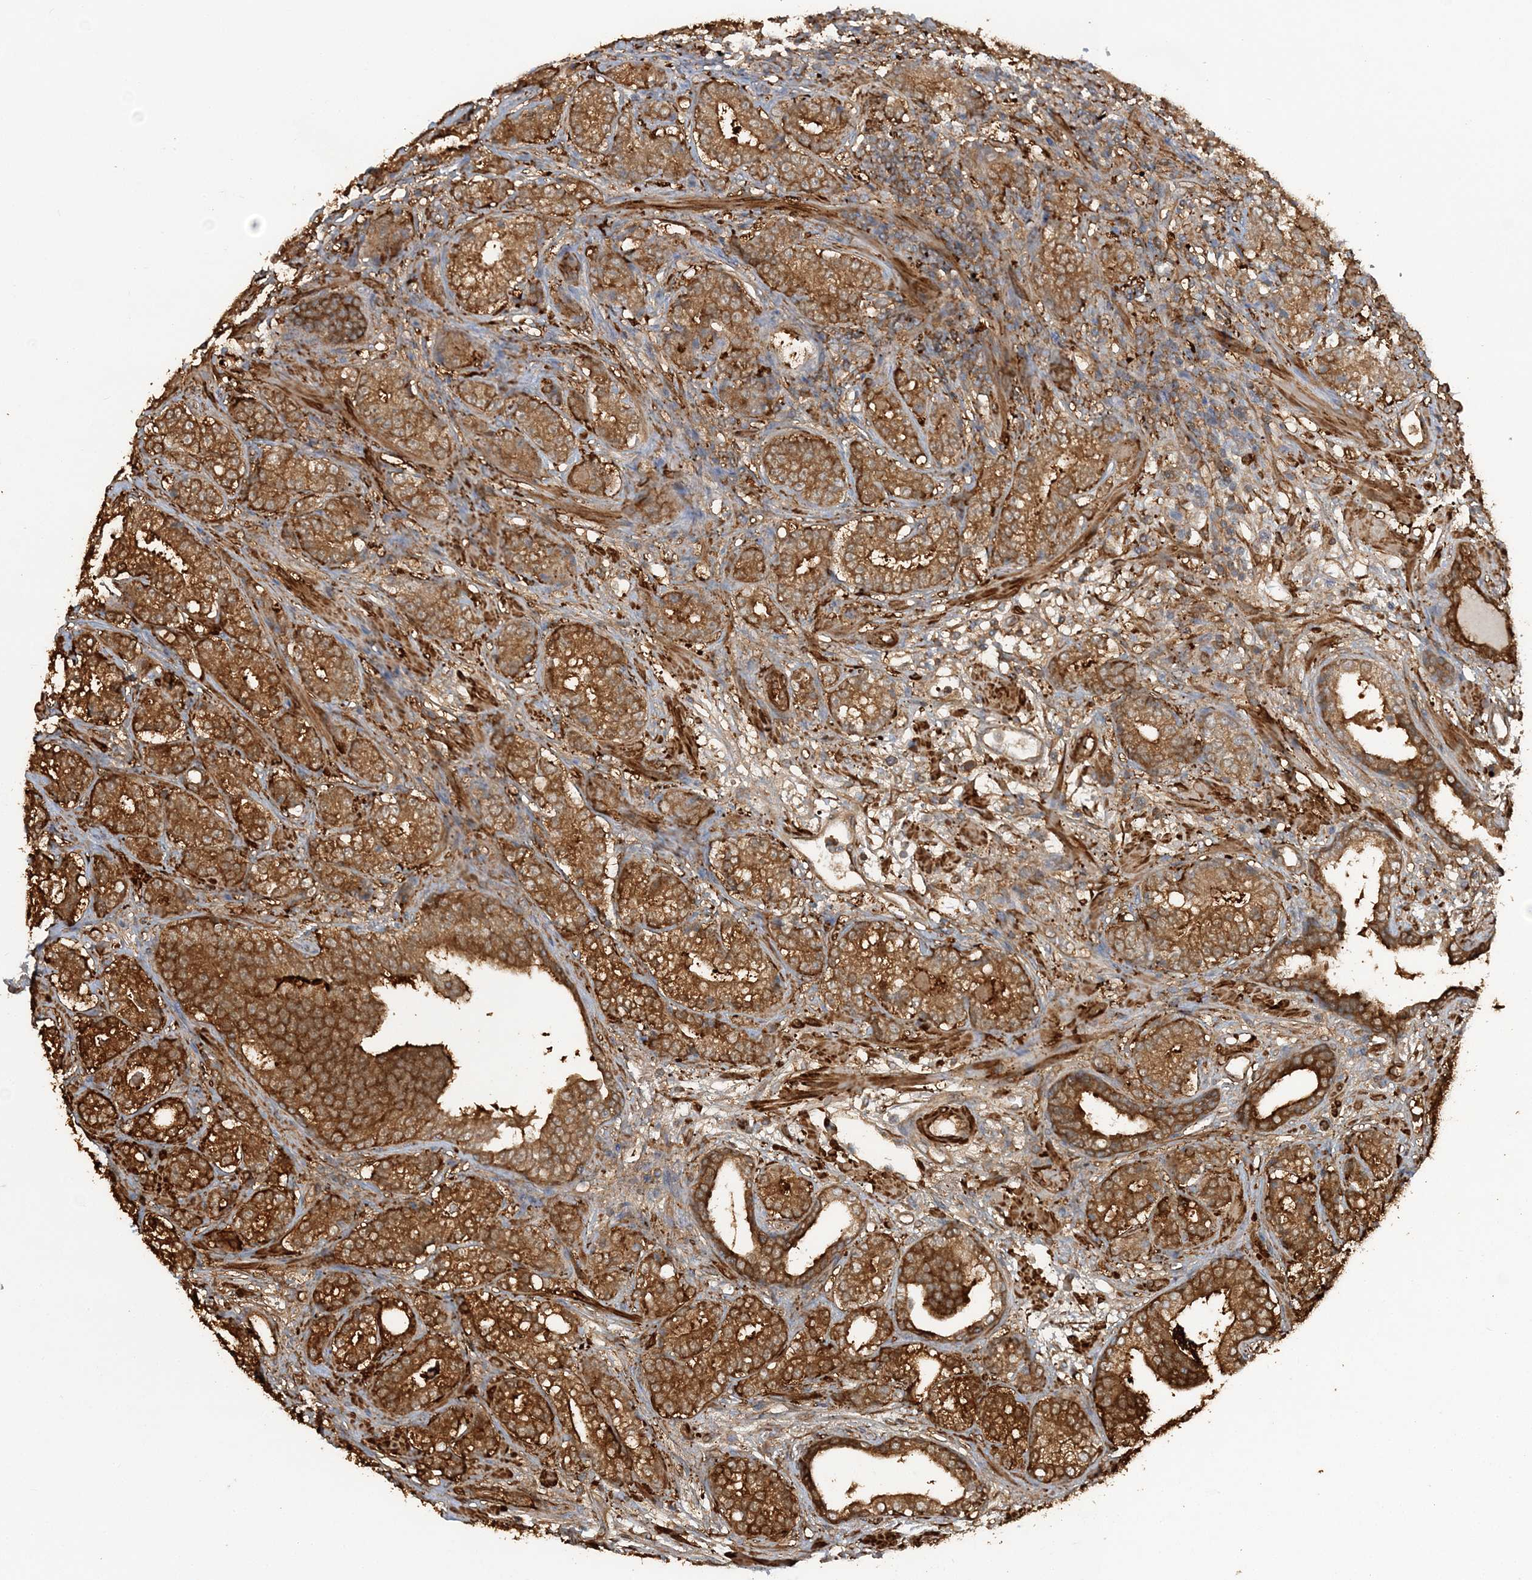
{"staining": {"intensity": "strong", "quantity": ">75%", "location": "cytoplasmic/membranous"}, "tissue": "prostate cancer", "cell_type": "Tumor cells", "image_type": "cancer", "snomed": [{"axis": "morphology", "description": "Adenocarcinoma, High grade"}, {"axis": "topography", "description": "Prostate"}], "caption": "An image of adenocarcinoma (high-grade) (prostate) stained for a protein displays strong cytoplasmic/membranous brown staining in tumor cells.", "gene": "DSTN", "patient": {"sex": "male", "age": 61}}